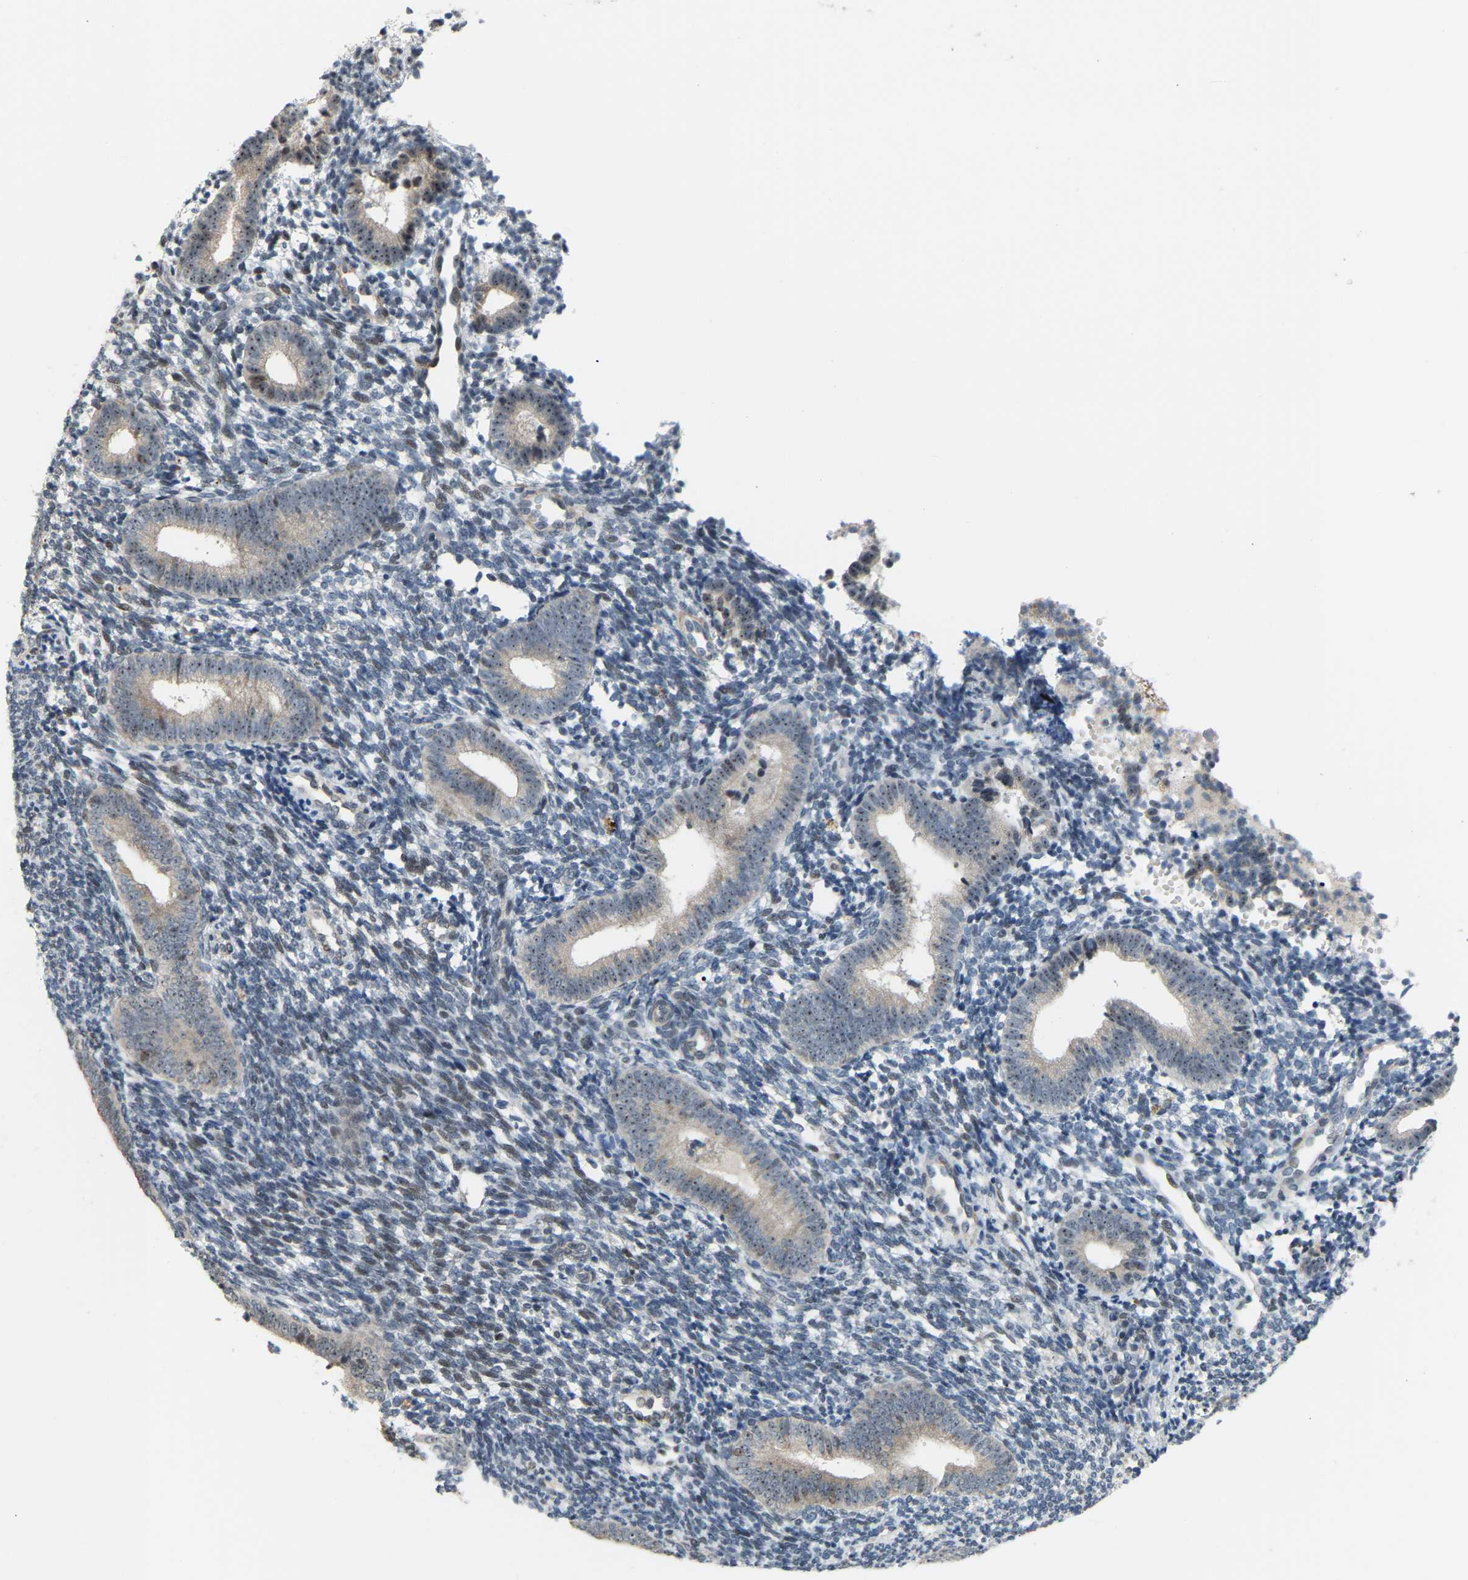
{"staining": {"intensity": "weak", "quantity": "<25%", "location": "nuclear"}, "tissue": "endometrium", "cell_type": "Cells in endometrial stroma", "image_type": "normal", "snomed": [{"axis": "morphology", "description": "Normal tissue, NOS"}, {"axis": "topography", "description": "Uterus"}, {"axis": "topography", "description": "Endometrium"}], "caption": "This is an immunohistochemistry (IHC) micrograph of unremarkable human endometrium. There is no positivity in cells in endometrial stroma.", "gene": "CROT", "patient": {"sex": "female", "age": 33}}